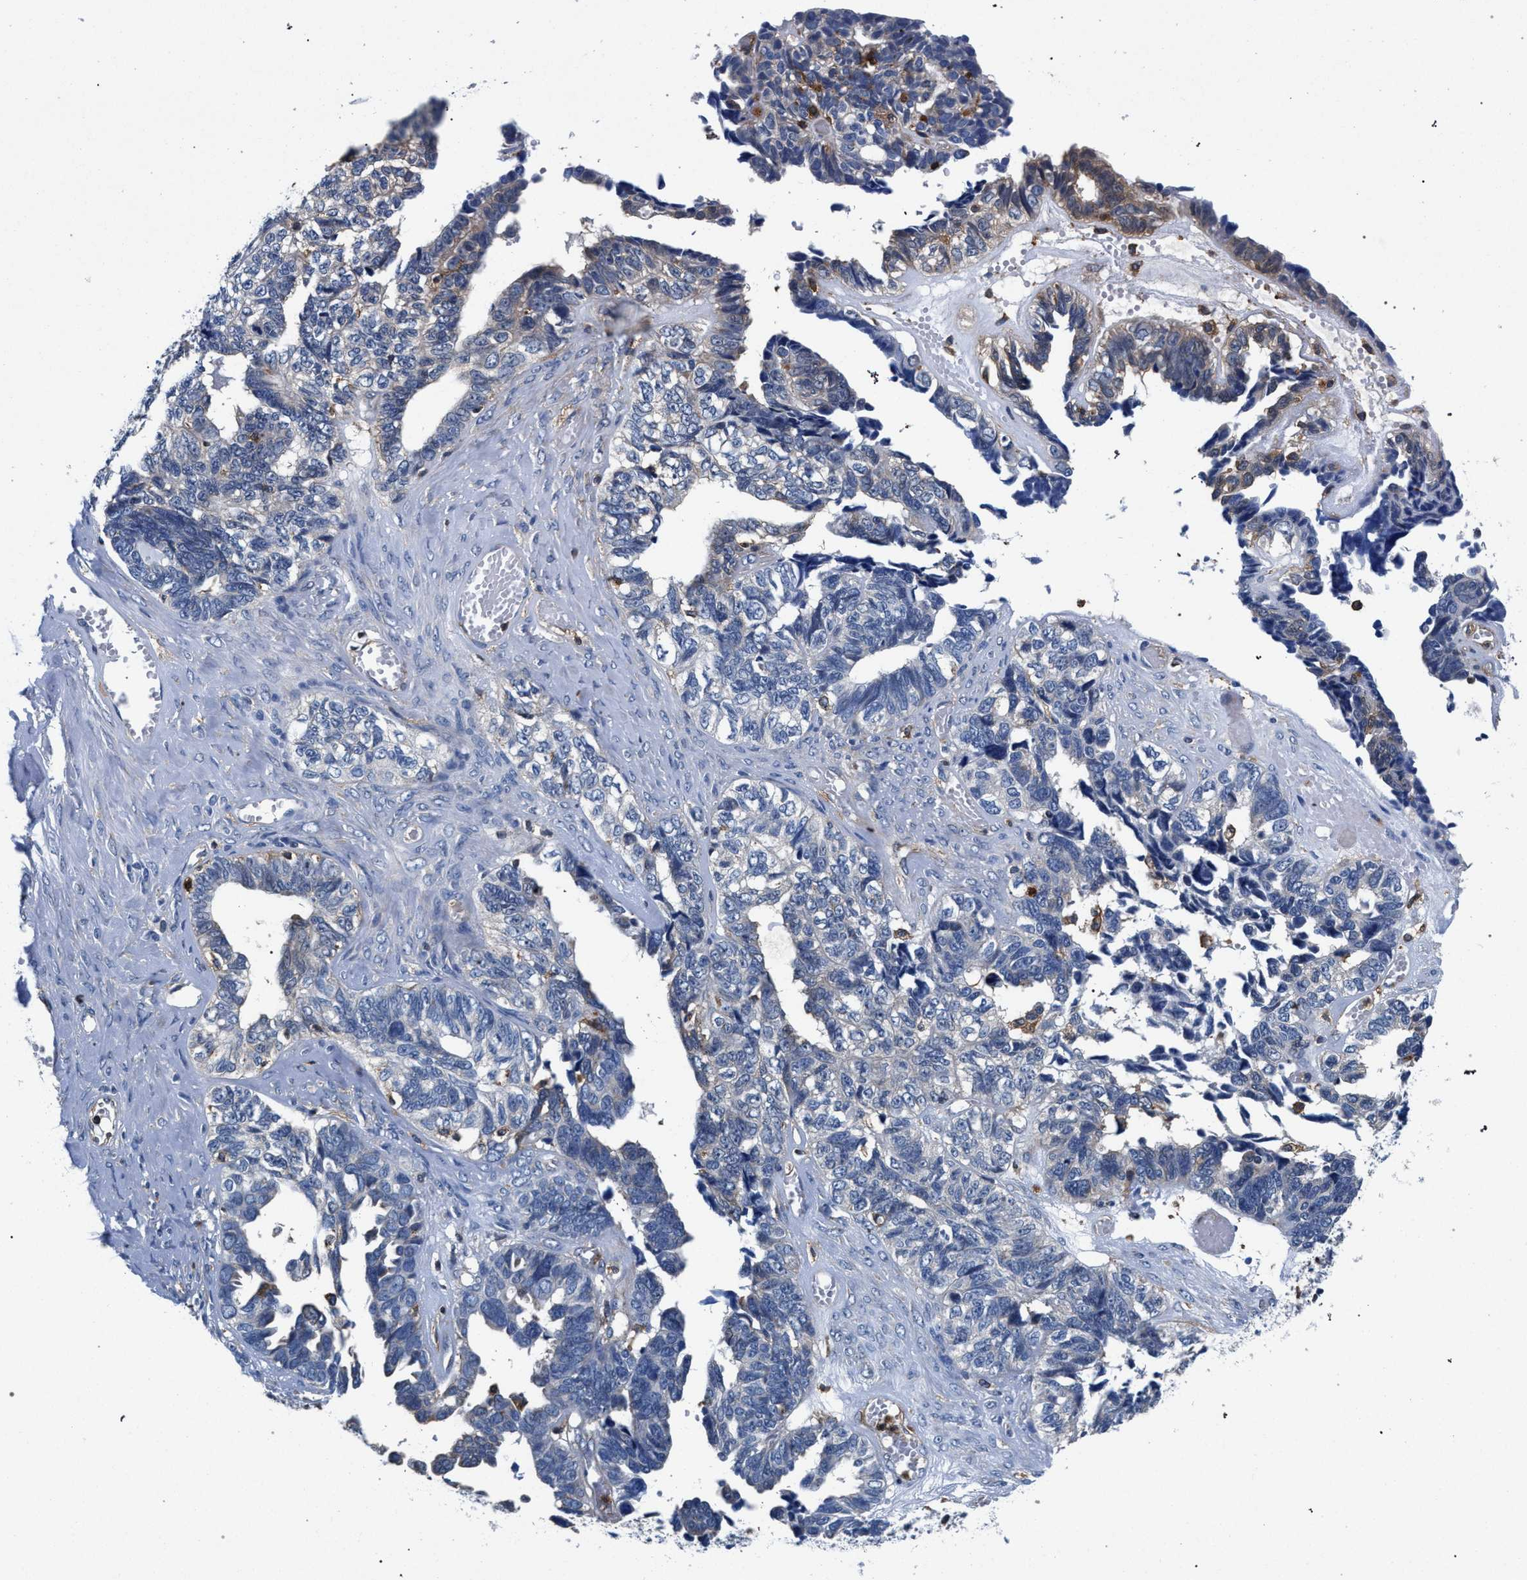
{"staining": {"intensity": "weak", "quantity": "<25%", "location": "cytoplasmic/membranous"}, "tissue": "ovarian cancer", "cell_type": "Tumor cells", "image_type": "cancer", "snomed": [{"axis": "morphology", "description": "Cystadenocarcinoma, serous, NOS"}, {"axis": "topography", "description": "Ovary"}], "caption": "IHC of serous cystadenocarcinoma (ovarian) shows no expression in tumor cells.", "gene": "LASP1", "patient": {"sex": "female", "age": 79}}